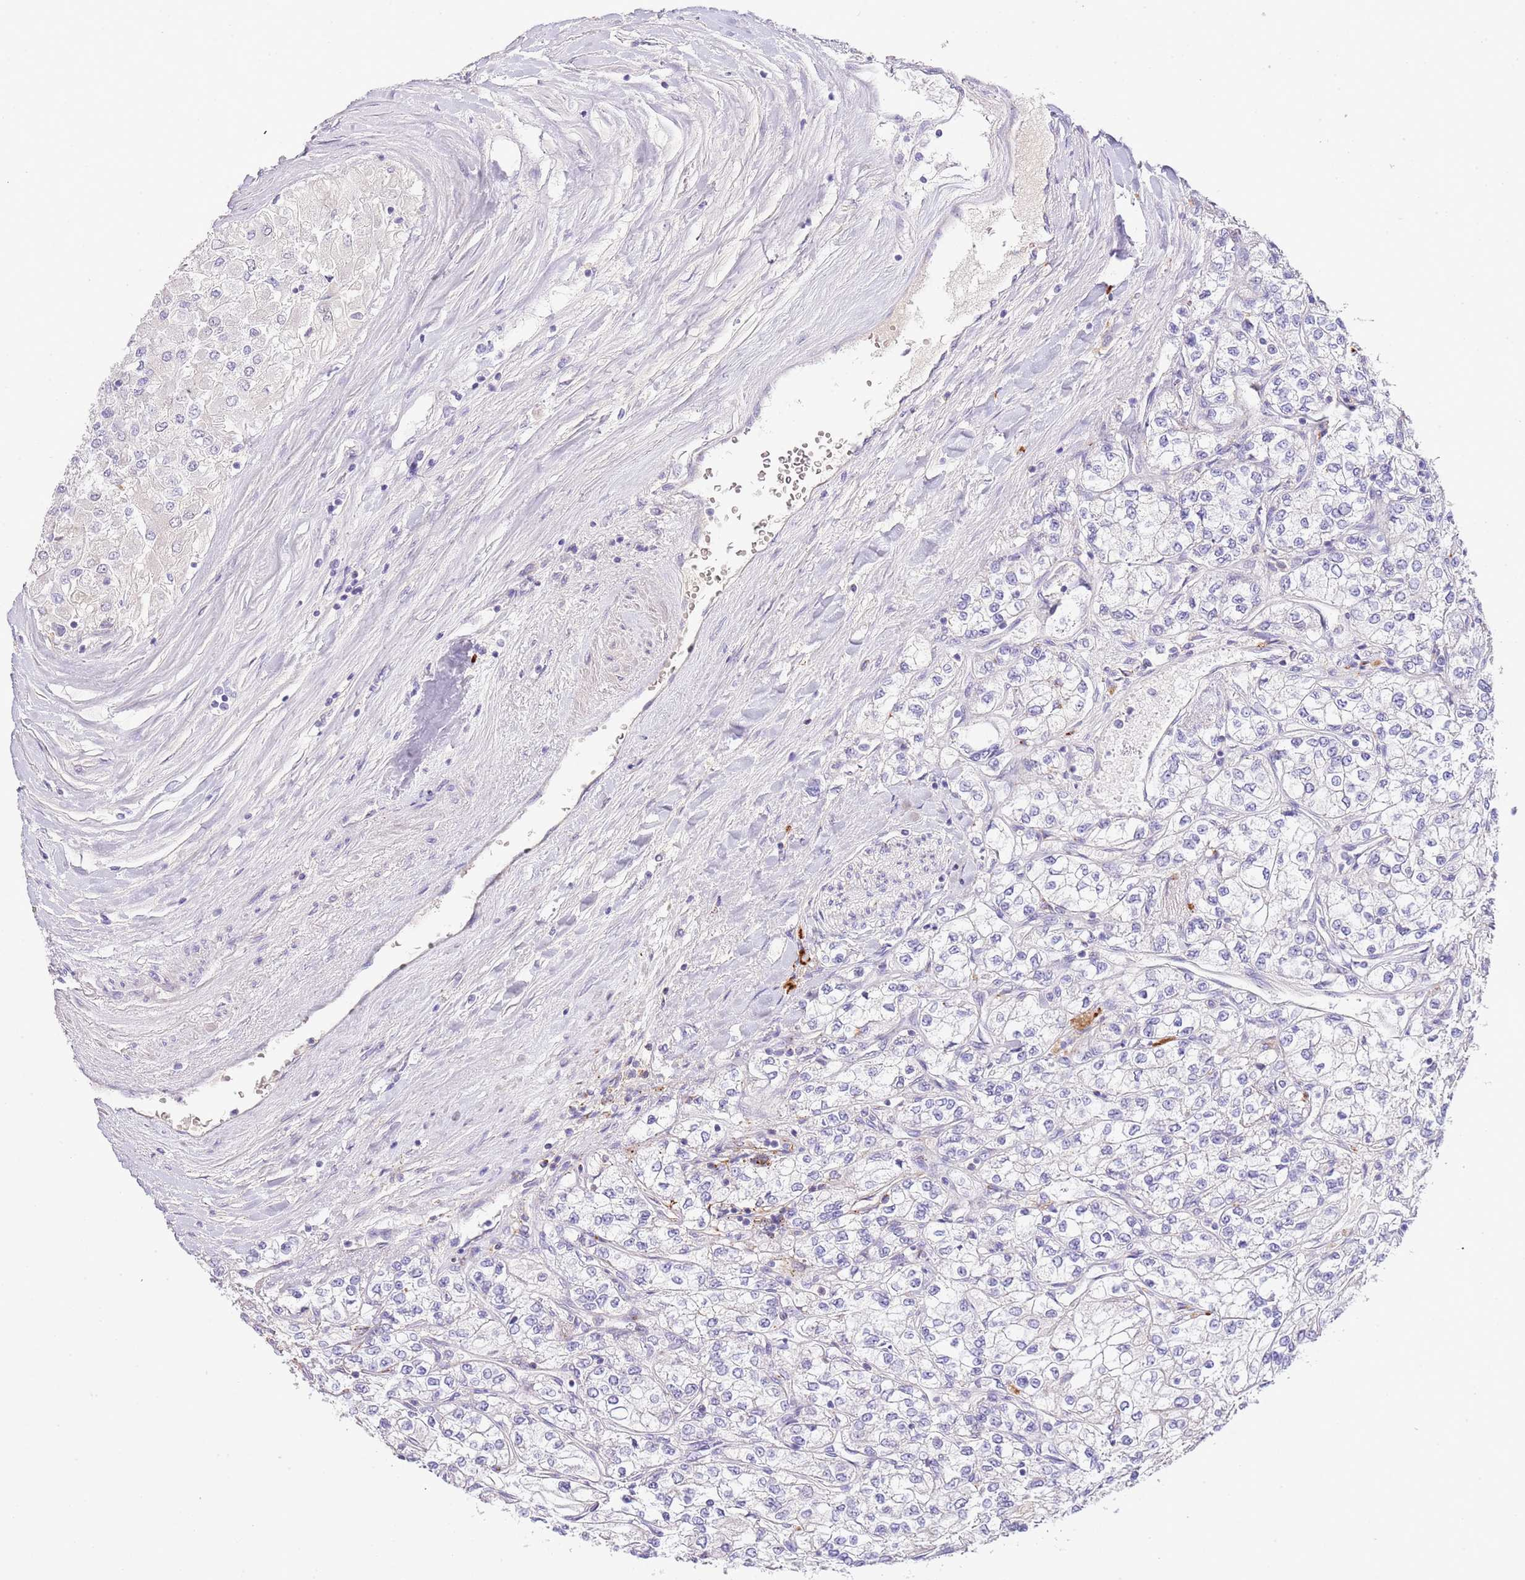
{"staining": {"intensity": "negative", "quantity": "none", "location": "none"}, "tissue": "renal cancer", "cell_type": "Tumor cells", "image_type": "cancer", "snomed": [{"axis": "morphology", "description": "Adenocarcinoma, NOS"}, {"axis": "topography", "description": "Kidney"}], "caption": "This is an immunohistochemistry (IHC) micrograph of human renal adenocarcinoma. There is no positivity in tumor cells.", "gene": "ABHD17A", "patient": {"sex": "male", "age": 80}}